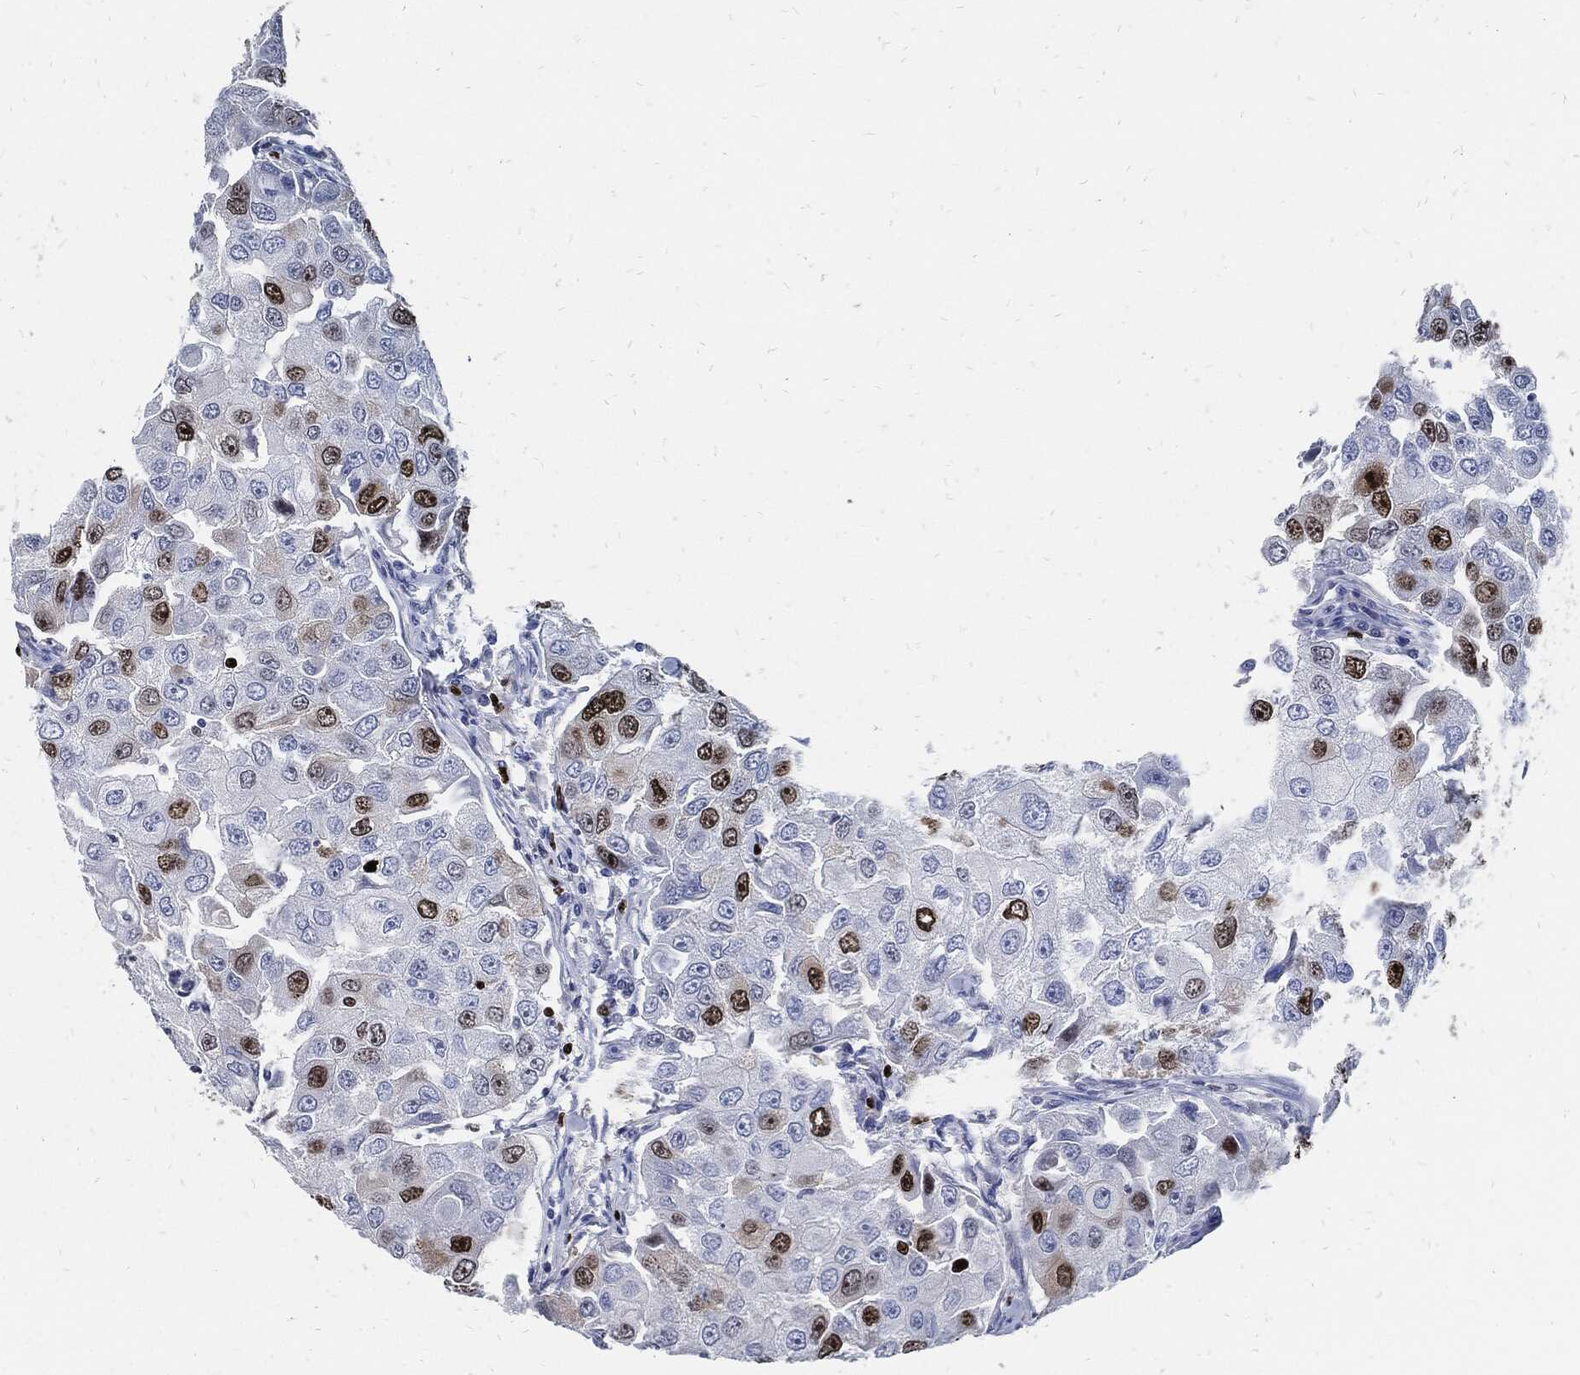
{"staining": {"intensity": "strong", "quantity": "<25%", "location": "nuclear"}, "tissue": "breast cancer", "cell_type": "Tumor cells", "image_type": "cancer", "snomed": [{"axis": "morphology", "description": "Duct carcinoma"}, {"axis": "topography", "description": "Breast"}], "caption": "A high-resolution histopathology image shows IHC staining of invasive ductal carcinoma (breast), which exhibits strong nuclear positivity in about <25% of tumor cells.", "gene": "MKI67", "patient": {"sex": "female", "age": 27}}